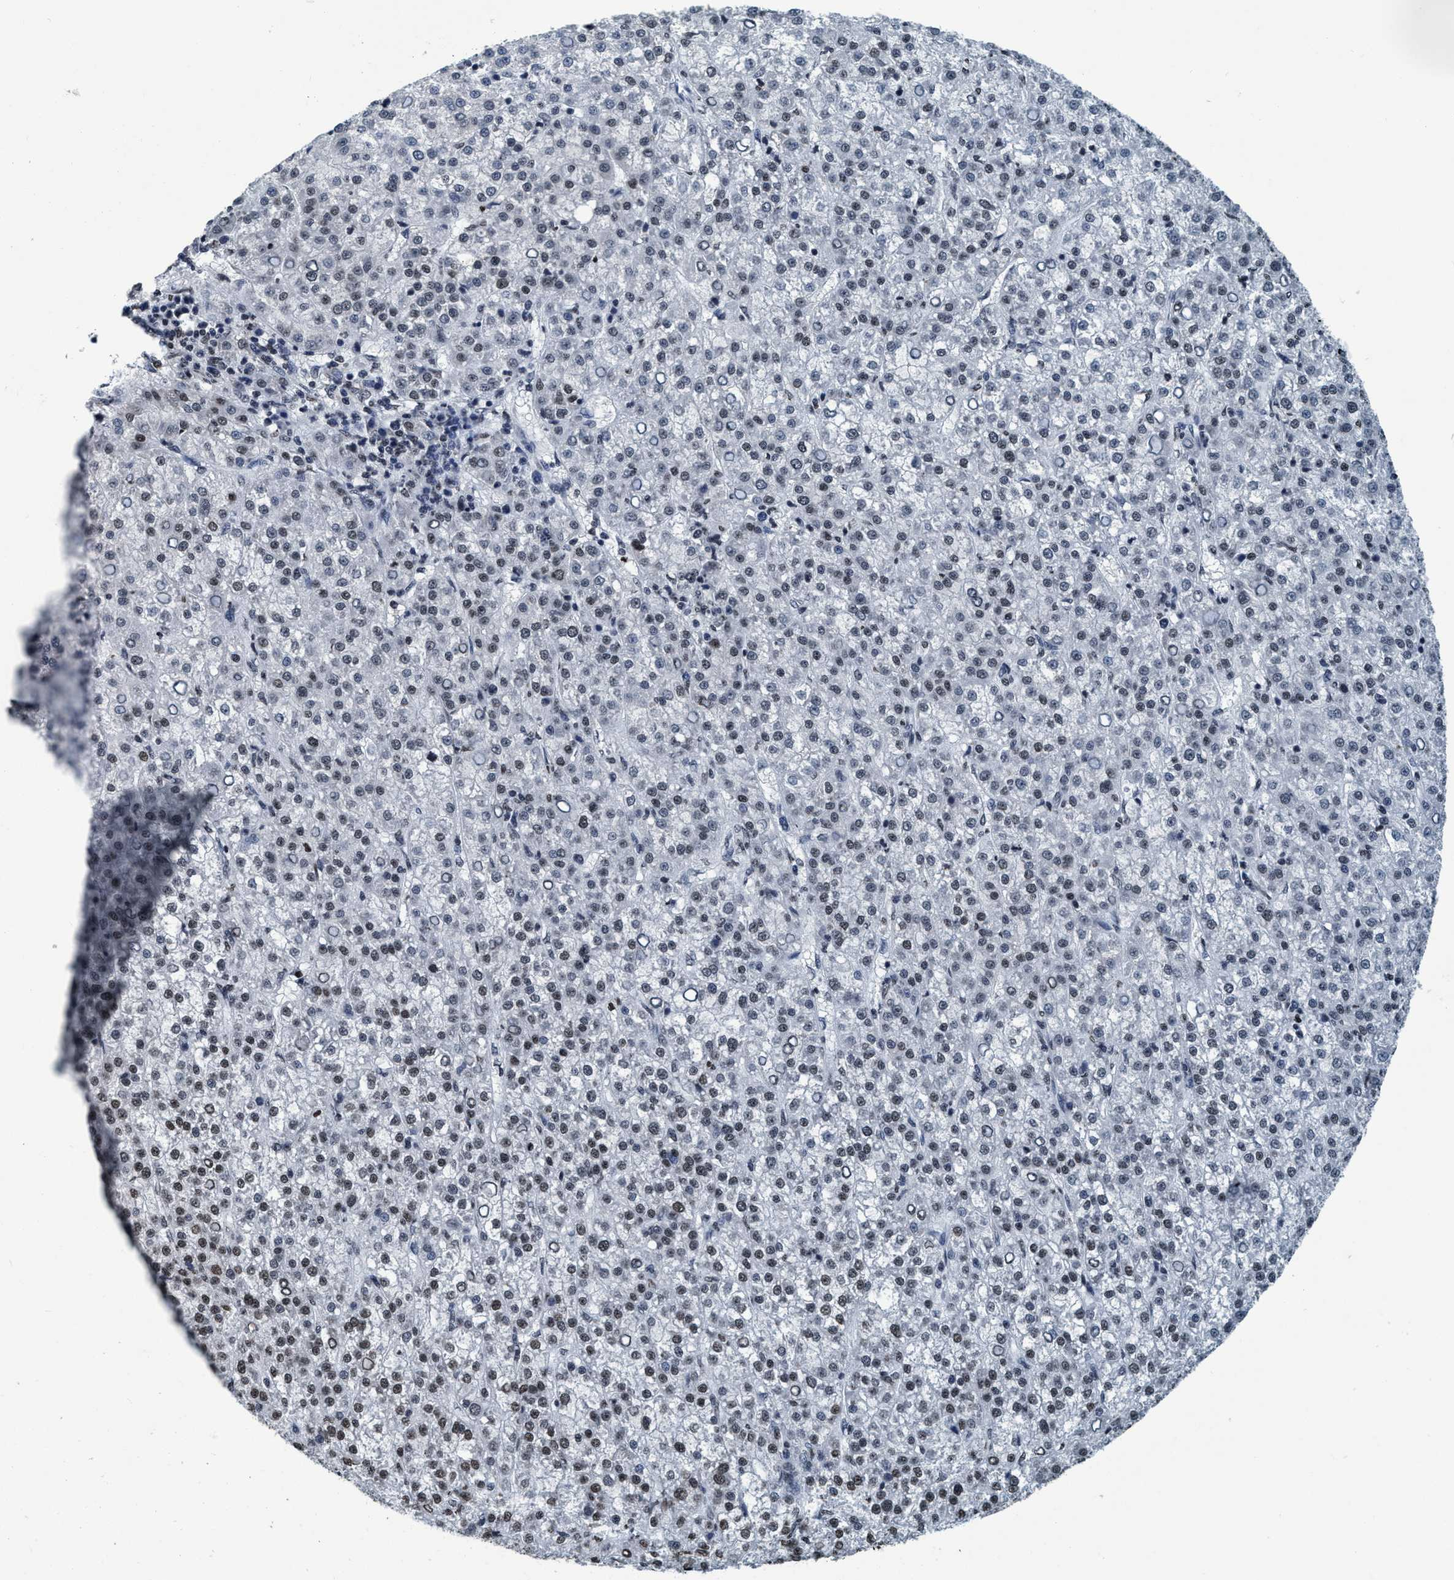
{"staining": {"intensity": "weak", "quantity": ">75%", "location": "nuclear"}, "tissue": "liver cancer", "cell_type": "Tumor cells", "image_type": "cancer", "snomed": [{"axis": "morphology", "description": "Carcinoma, Hepatocellular, NOS"}, {"axis": "topography", "description": "Liver"}], "caption": "IHC image of neoplastic tissue: human hepatocellular carcinoma (liver) stained using immunohistochemistry shows low levels of weak protein expression localized specifically in the nuclear of tumor cells, appearing as a nuclear brown color.", "gene": "CCNE2", "patient": {"sex": "female", "age": 58}}